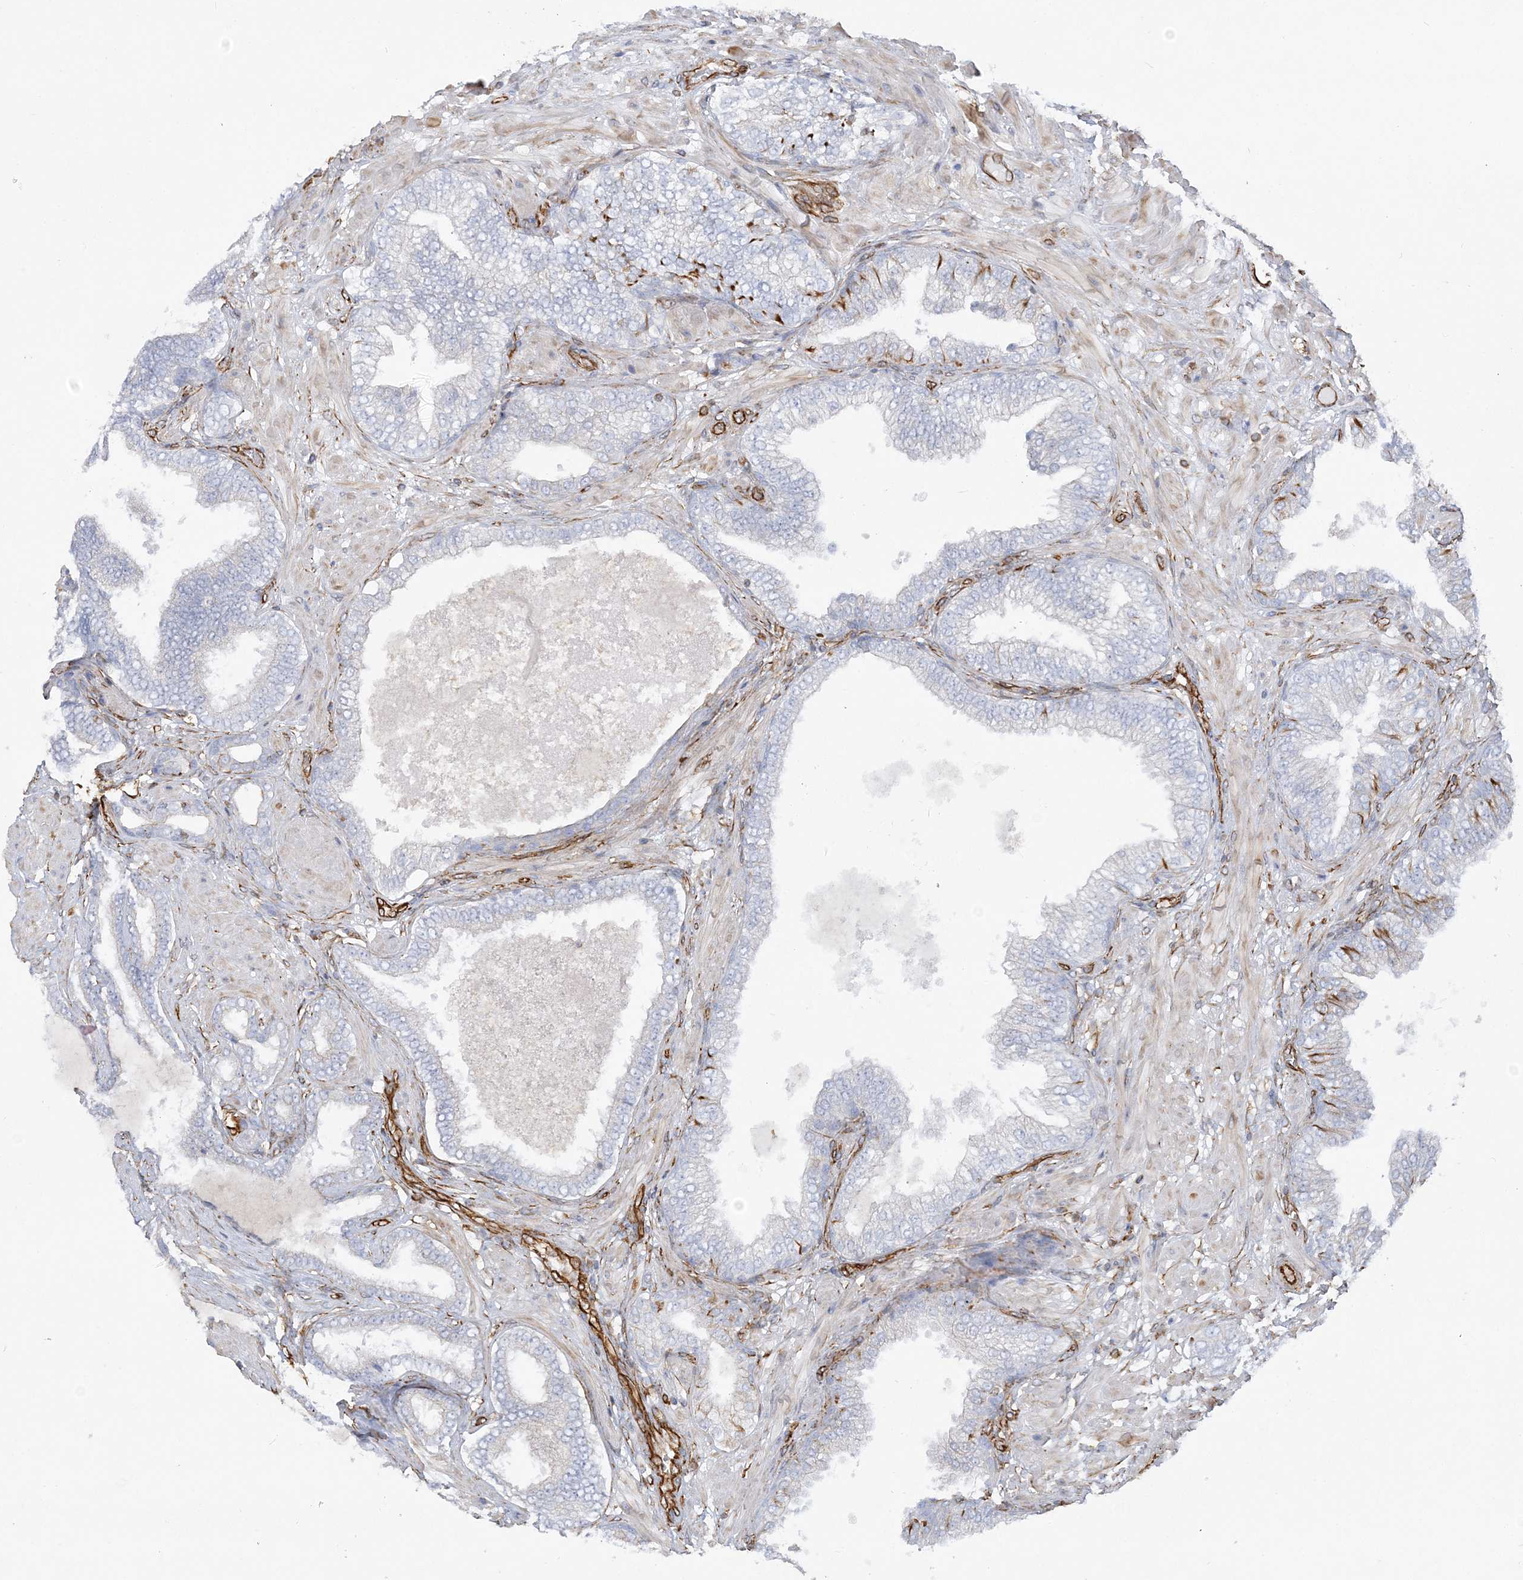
{"staining": {"intensity": "negative", "quantity": "none", "location": "none"}, "tissue": "prostate cancer", "cell_type": "Tumor cells", "image_type": "cancer", "snomed": [{"axis": "morphology", "description": "Adenocarcinoma, High grade"}, {"axis": "topography", "description": "Prostate"}], "caption": "There is no significant staining in tumor cells of prostate cancer (adenocarcinoma (high-grade)).", "gene": "SCLT1", "patient": {"sex": "male", "age": 59}}